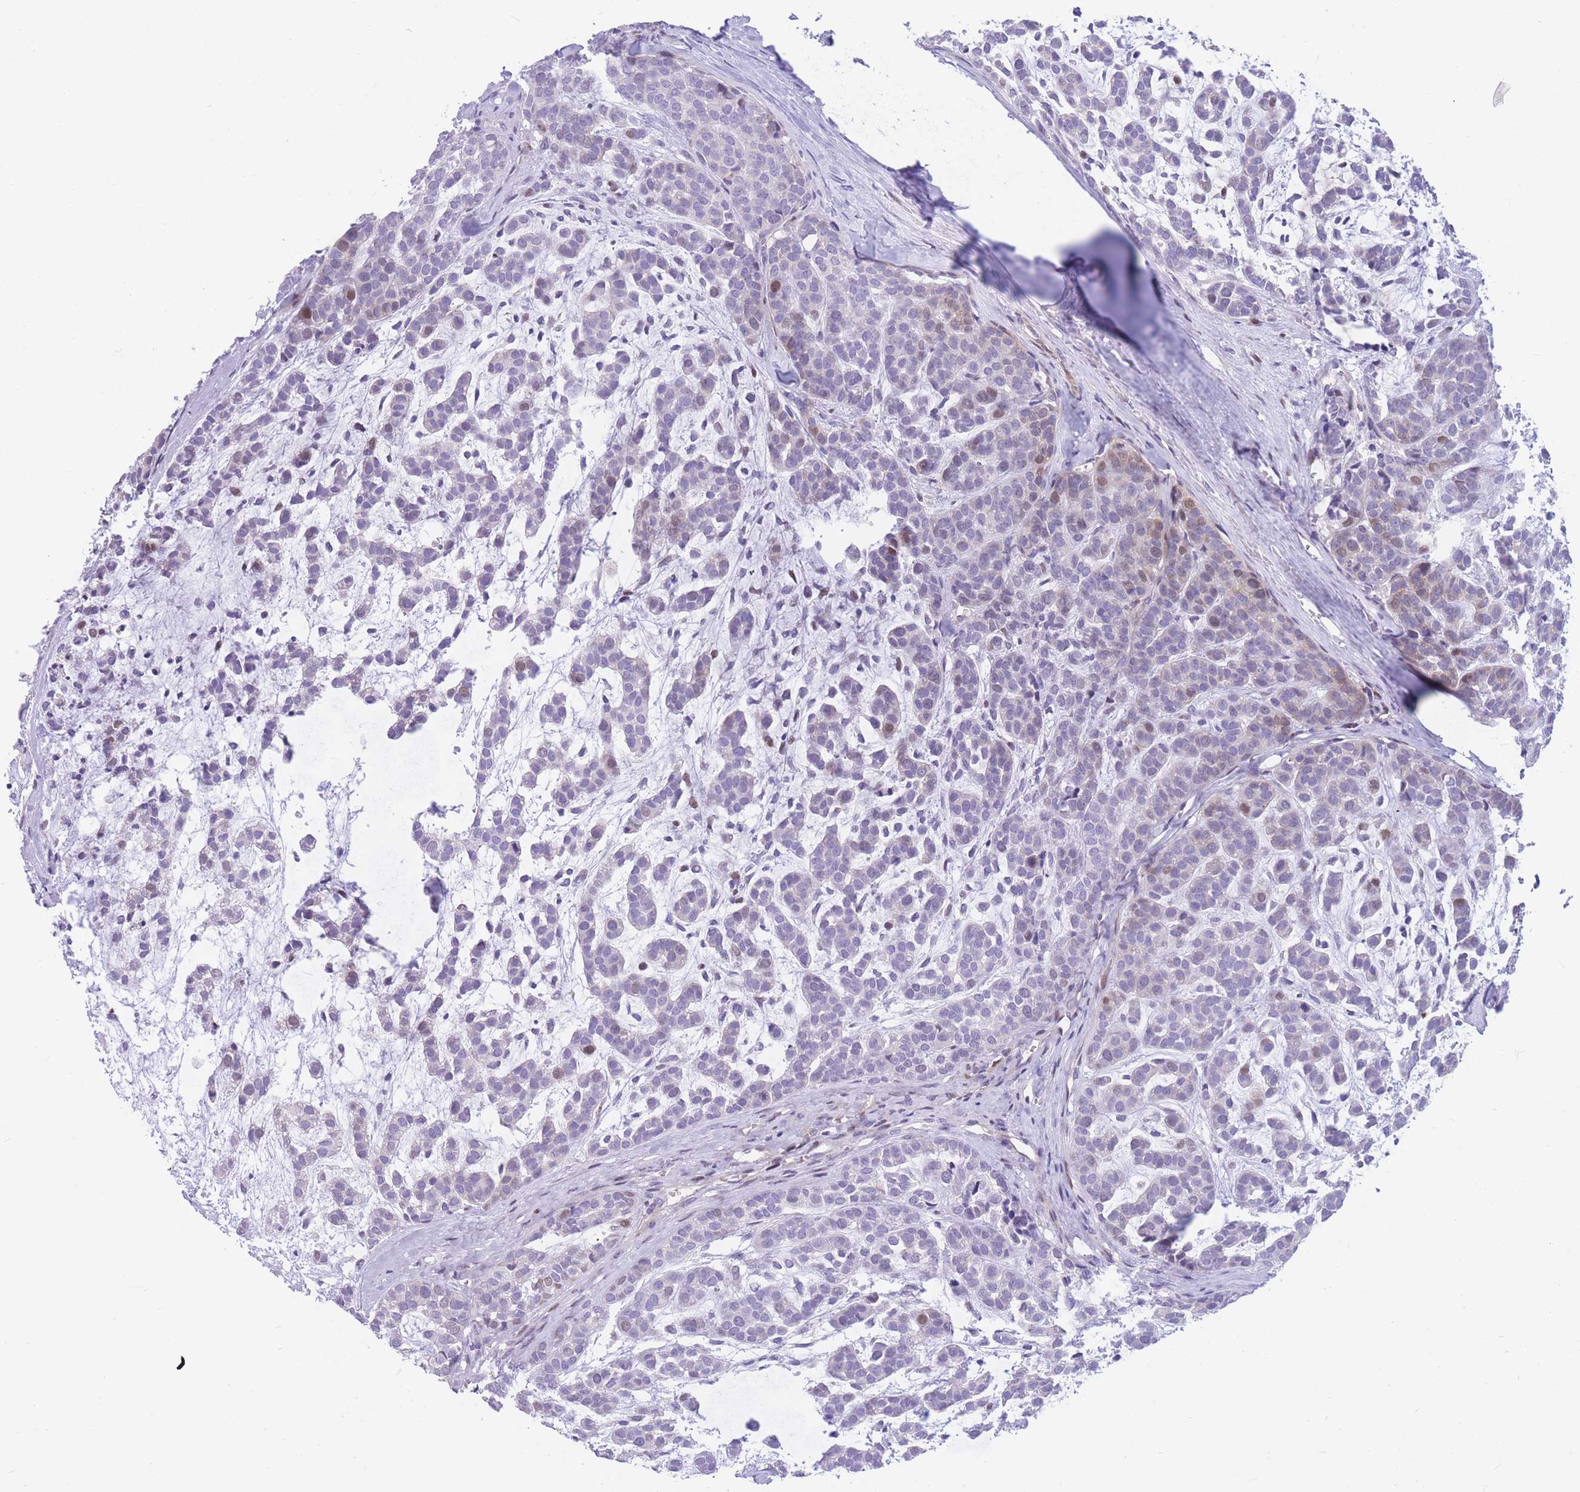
{"staining": {"intensity": "weak", "quantity": "<25%", "location": "nuclear"}, "tissue": "head and neck cancer", "cell_type": "Tumor cells", "image_type": "cancer", "snomed": [{"axis": "morphology", "description": "Adenocarcinoma, NOS"}, {"axis": "morphology", "description": "Adenoma, NOS"}, {"axis": "topography", "description": "Head-Neck"}], "caption": "Tumor cells show no significant protein expression in head and neck cancer (adenocarcinoma).", "gene": "SHCBP1", "patient": {"sex": "female", "age": 55}}